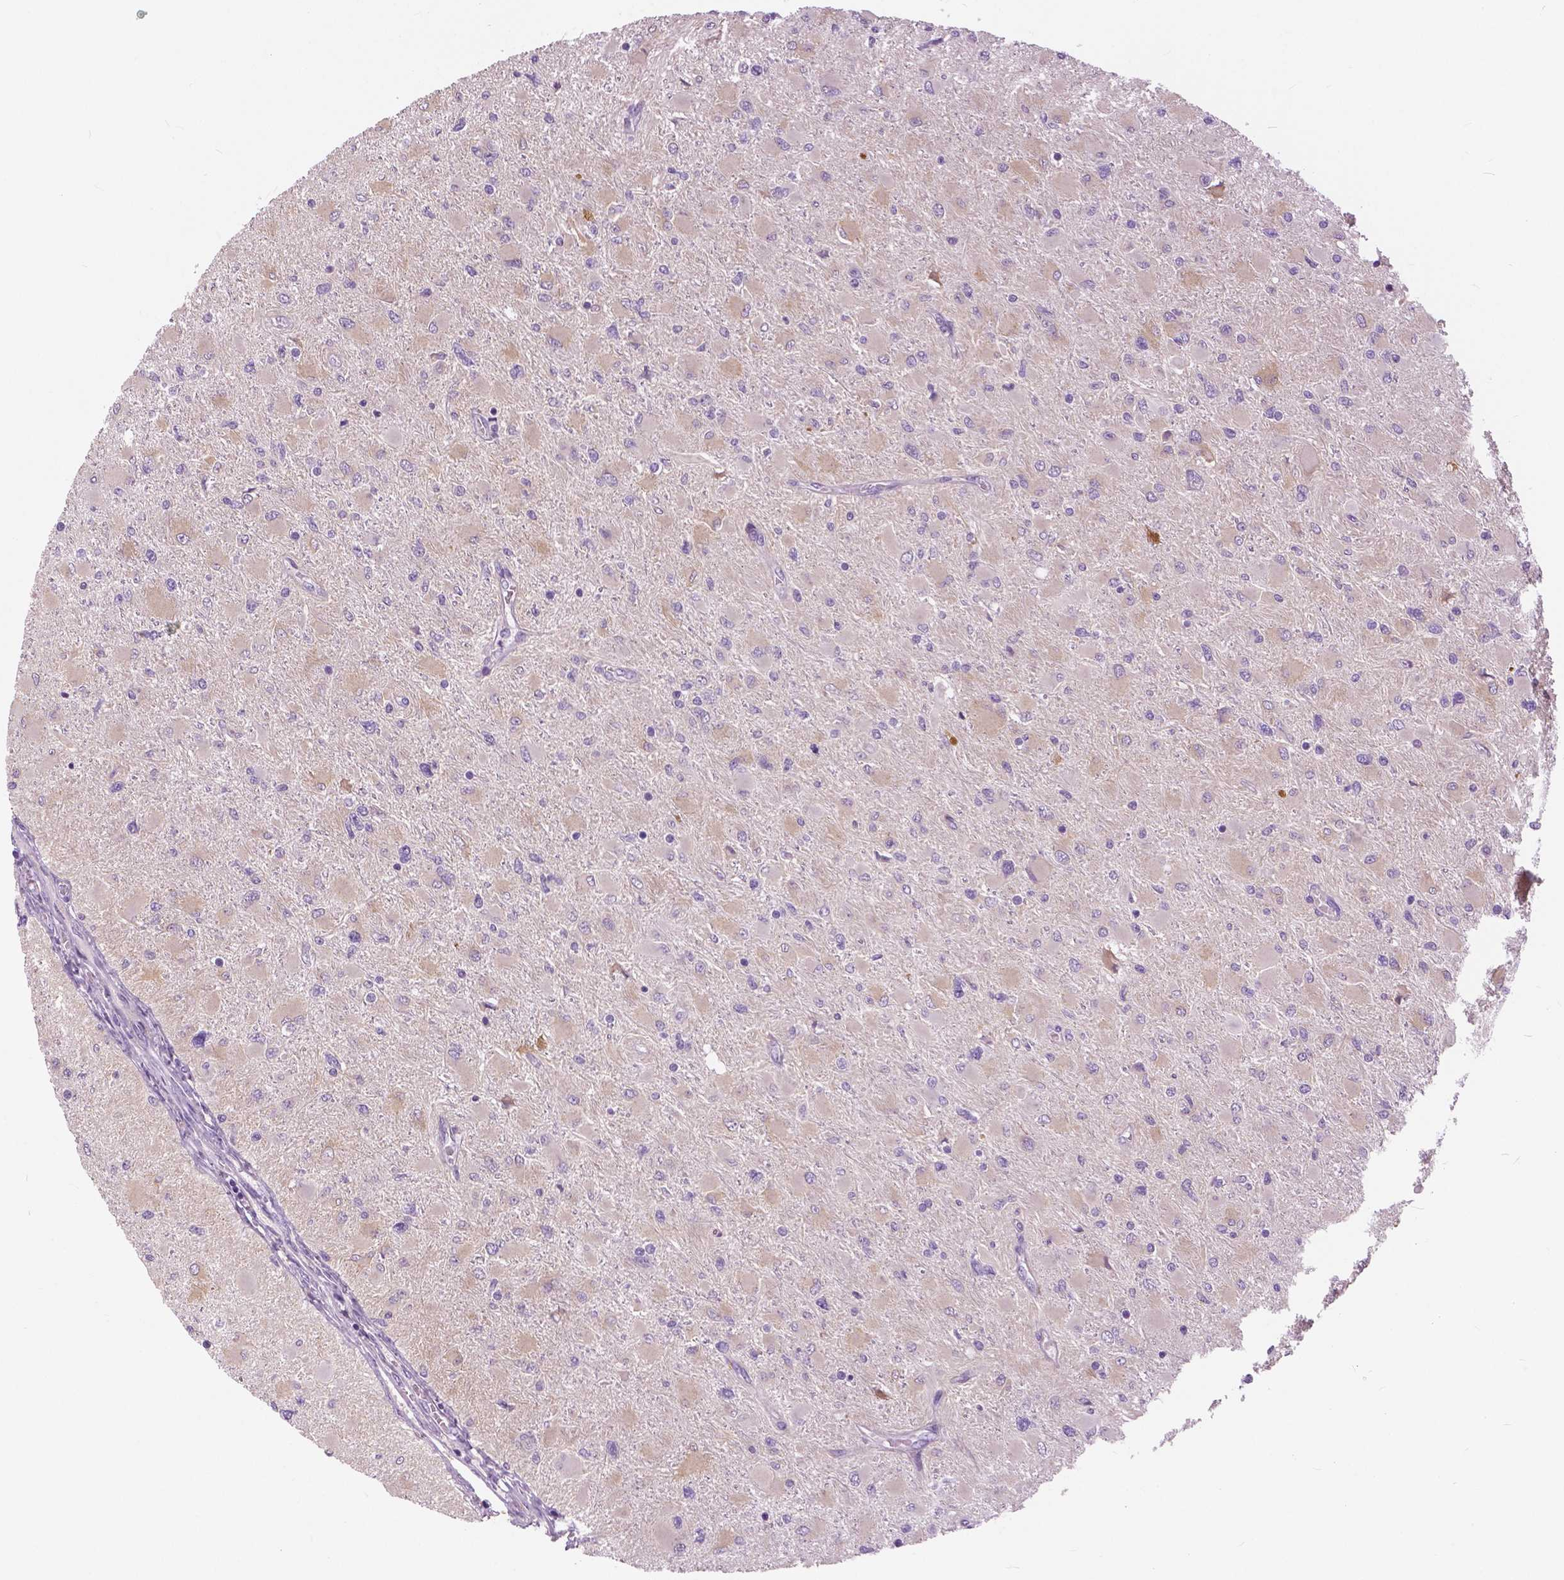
{"staining": {"intensity": "negative", "quantity": "none", "location": "none"}, "tissue": "glioma", "cell_type": "Tumor cells", "image_type": "cancer", "snomed": [{"axis": "morphology", "description": "Glioma, malignant, High grade"}, {"axis": "topography", "description": "Cerebral cortex"}], "caption": "Protein analysis of high-grade glioma (malignant) shows no significant positivity in tumor cells.", "gene": "SERPINI1", "patient": {"sex": "female", "age": 36}}